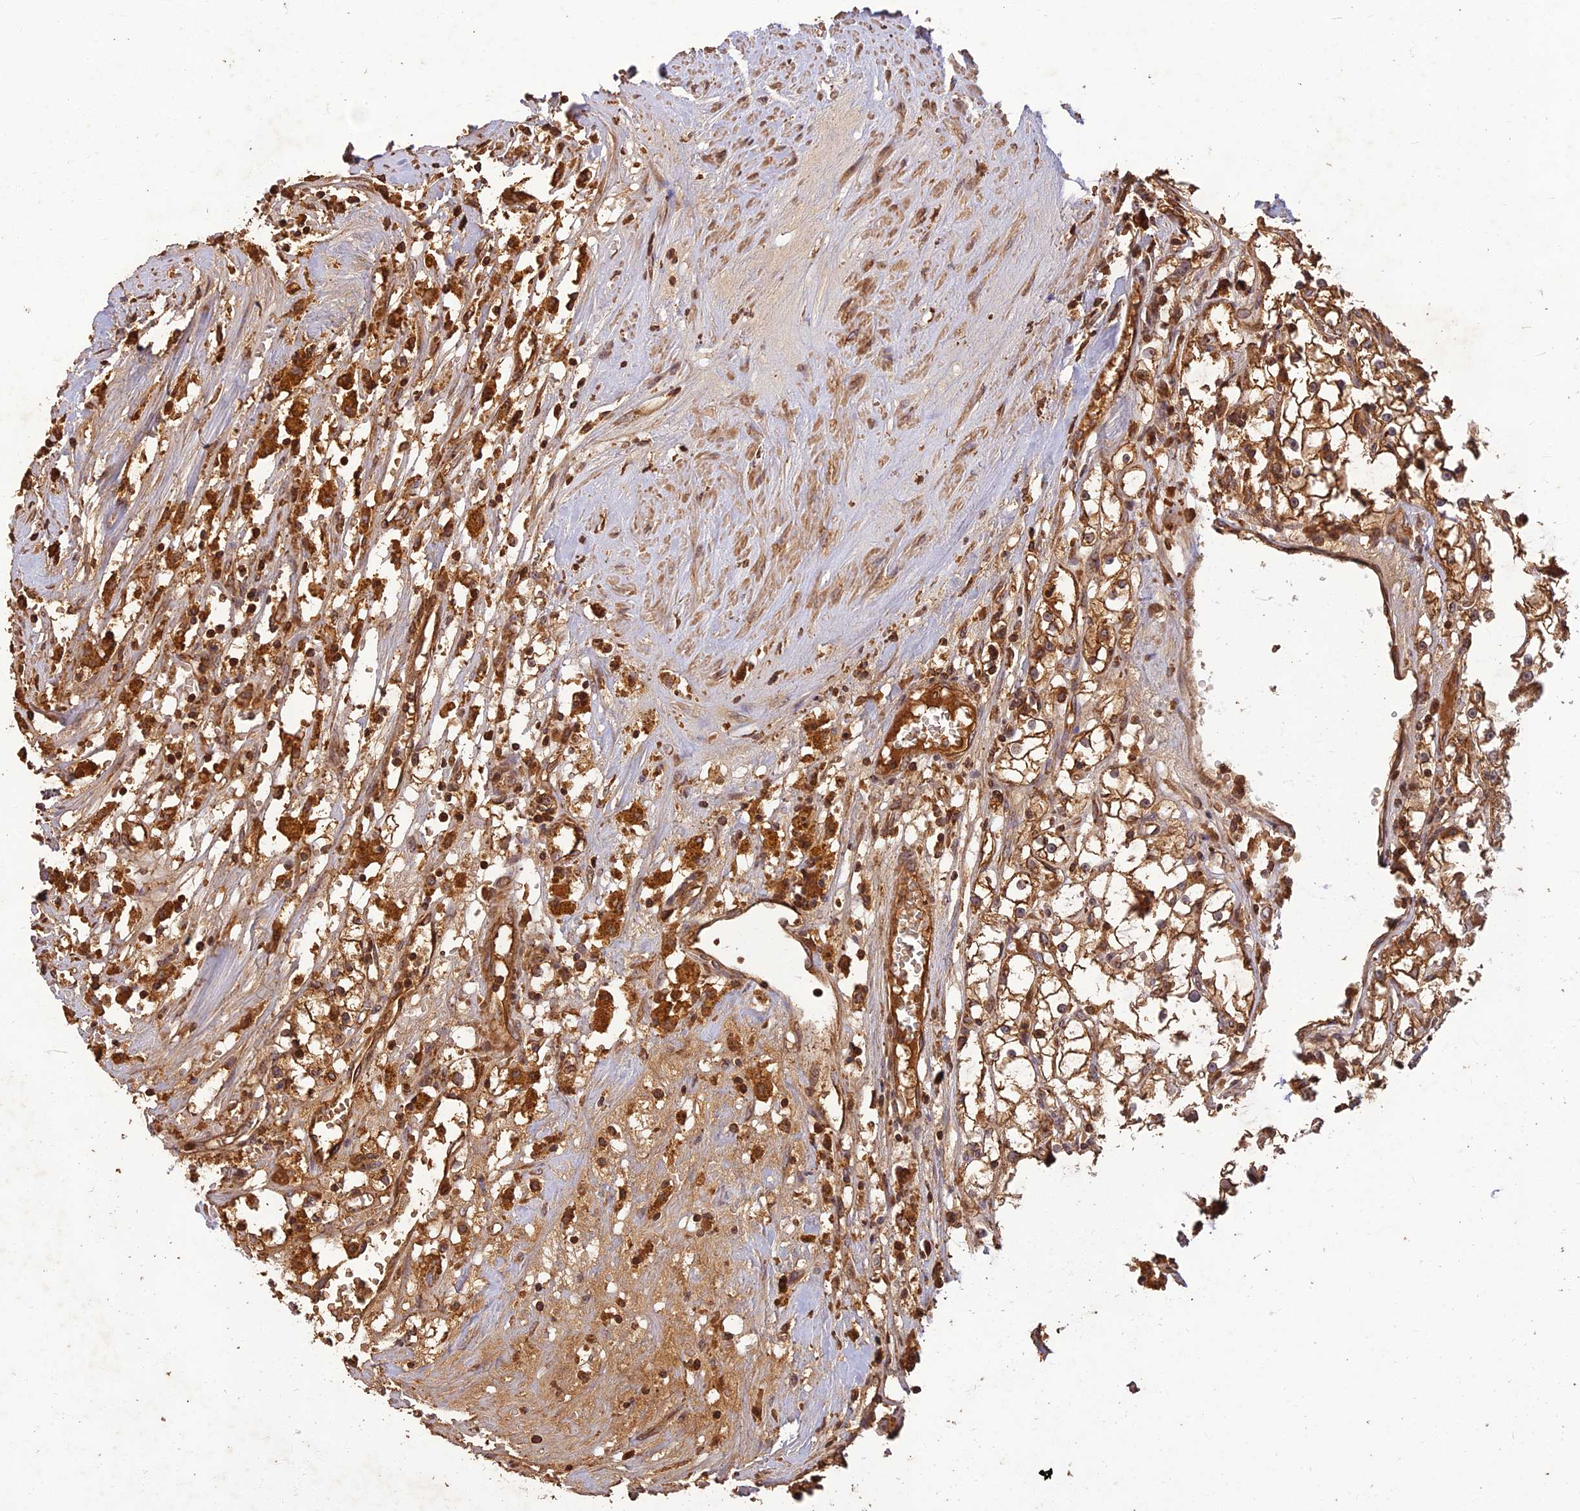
{"staining": {"intensity": "strong", "quantity": ">75%", "location": "cytoplasmic/membranous"}, "tissue": "renal cancer", "cell_type": "Tumor cells", "image_type": "cancer", "snomed": [{"axis": "morphology", "description": "Adenocarcinoma, NOS"}, {"axis": "topography", "description": "Kidney"}], "caption": "An IHC micrograph of neoplastic tissue is shown. Protein staining in brown shows strong cytoplasmic/membranous positivity in adenocarcinoma (renal) within tumor cells. Using DAB (brown) and hematoxylin (blue) stains, captured at high magnification using brightfield microscopy.", "gene": "CORO1C", "patient": {"sex": "male", "age": 56}}